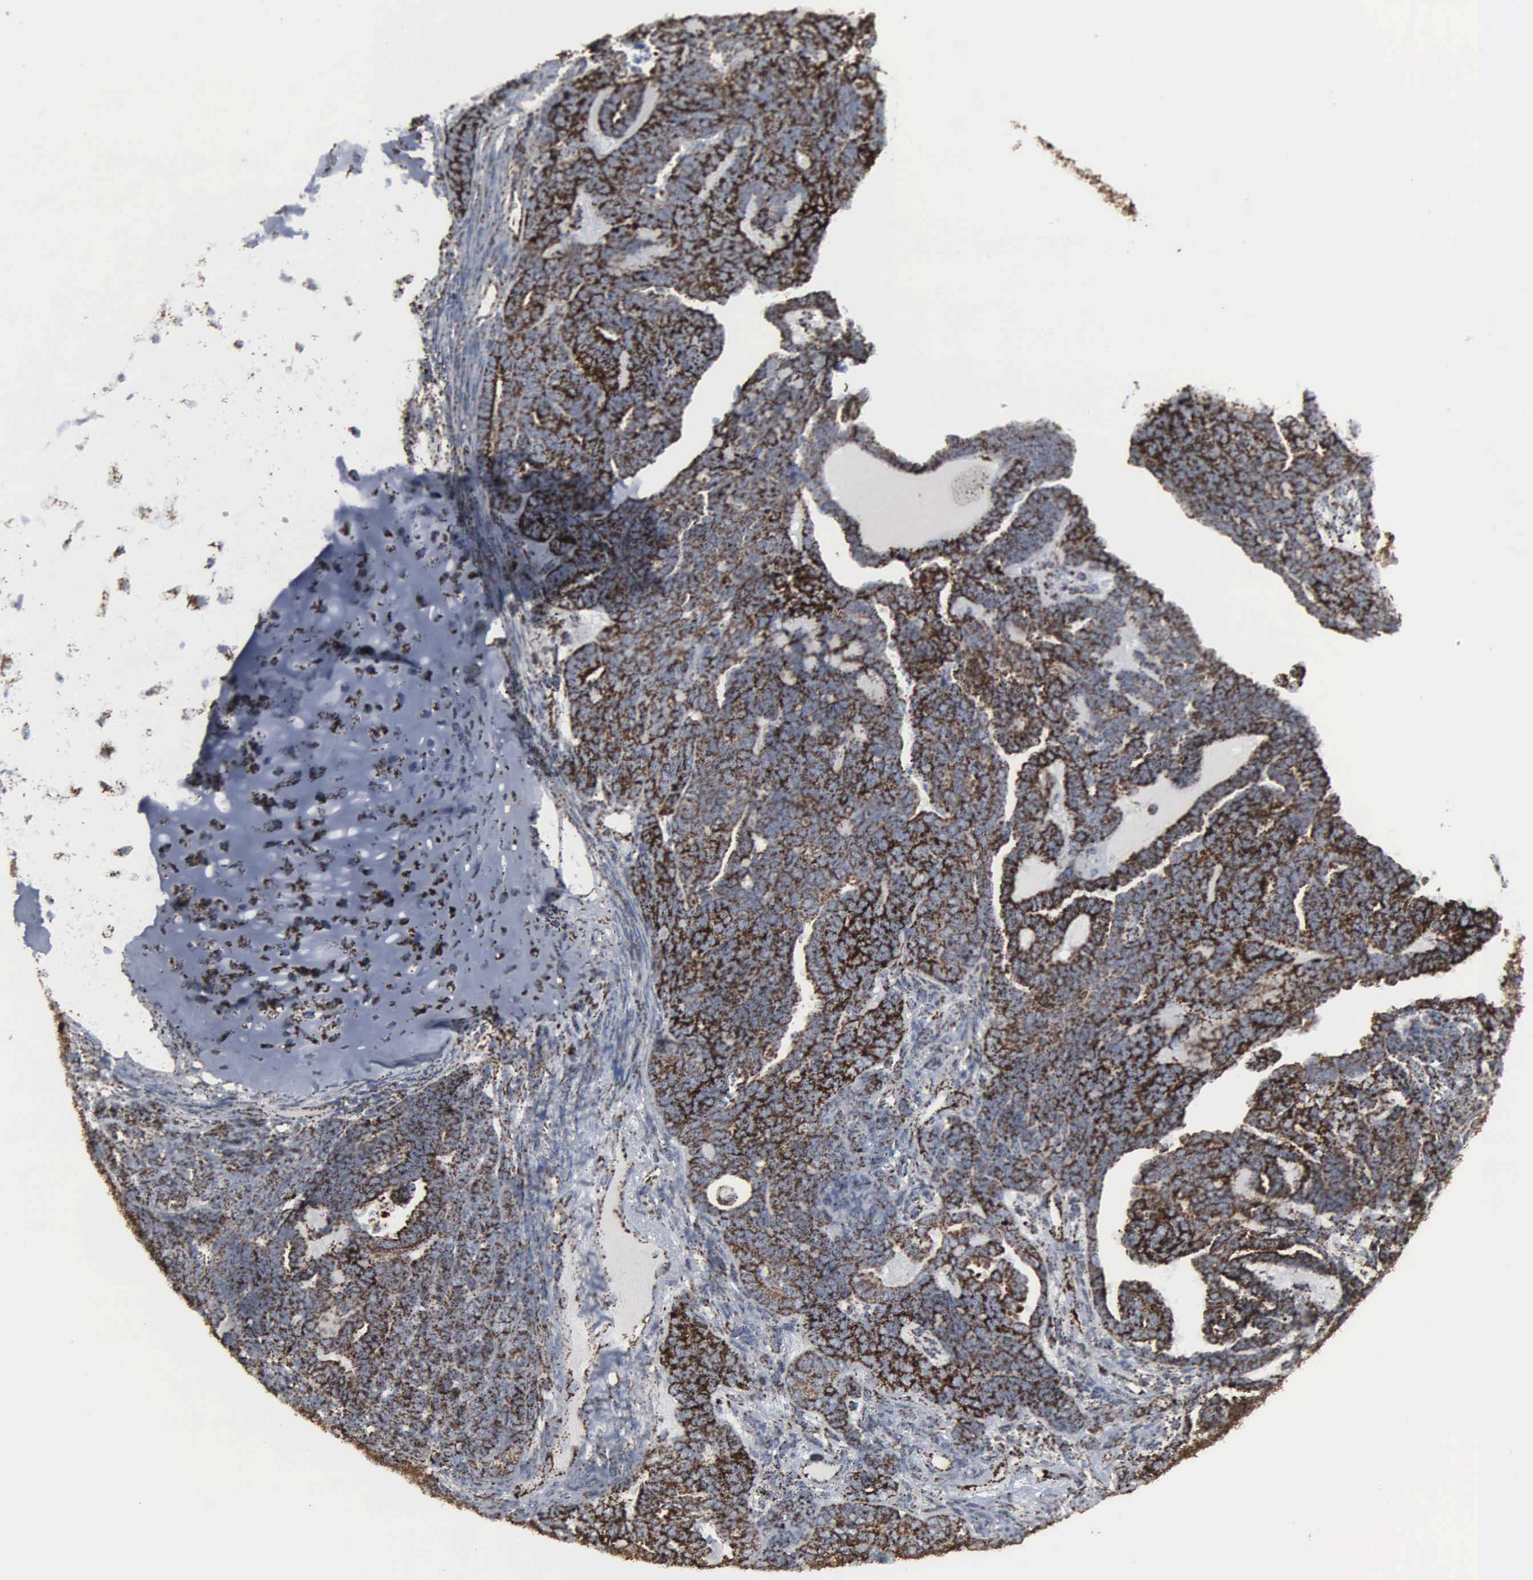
{"staining": {"intensity": "strong", "quantity": ">75%", "location": "cytoplasmic/membranous"}, "tissue": "endometrial cancer", "cell_type": "Tumor cells", "image_type": "cancer", "snomed": [{"axis": "morphology", "description": "Neoplasm, malignant, NOS"}, {"axis": "topography", "description": "Endometrium"}], "caption": "A photomicrograph showing strong cytoplasmic/membranous staining in approximately >75% of tumor cells in endometrial cancer, as visualized by brown immunohistochemical staining.", "gene": "HSPA9", "patient": {"sex": "female", "age": 74}}